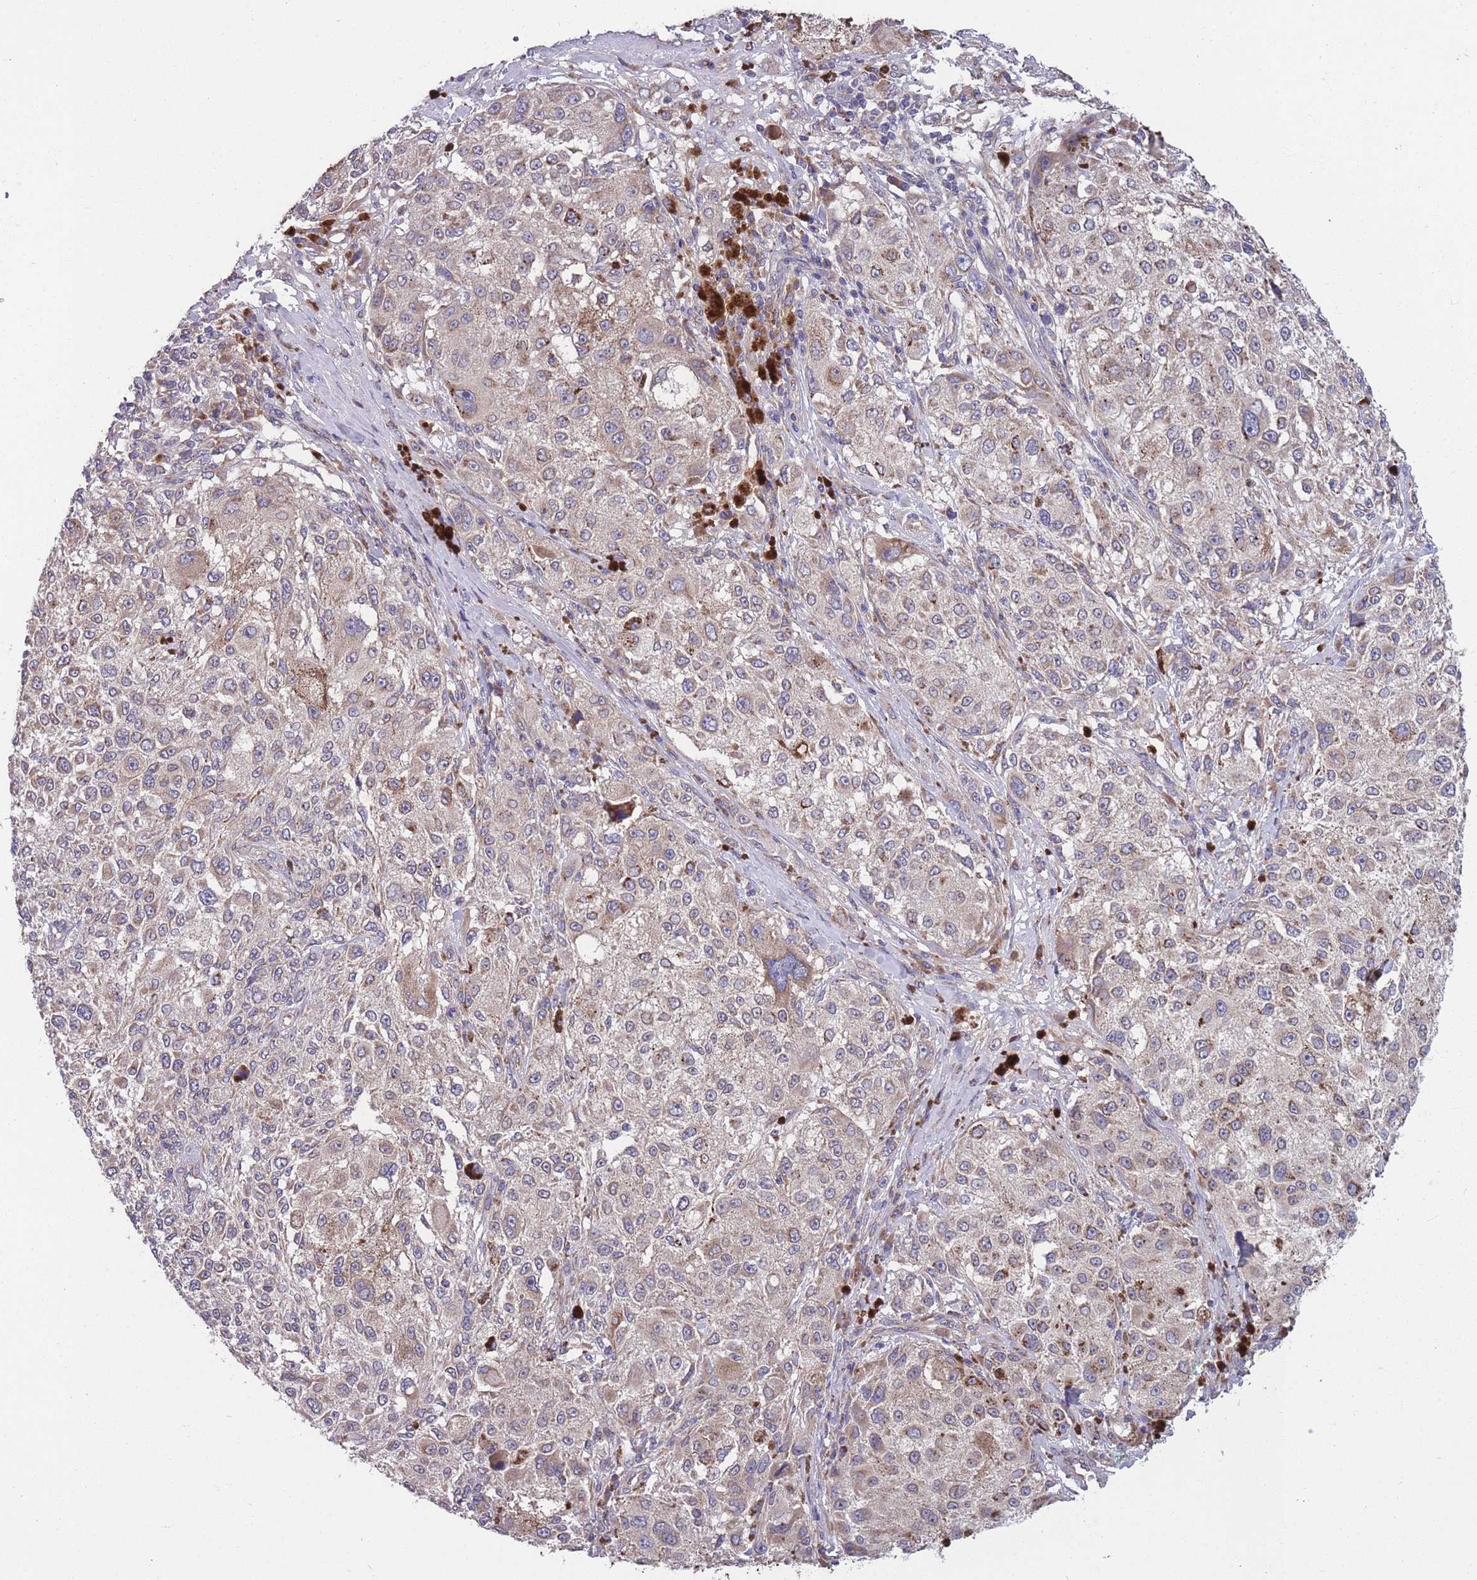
{"staining": {"intensity": "weak", "quantity": "<25%", "location": "cytoplasmic/membranous"}, "tissue": "melanoma", "cell_type": "Tumor cells", "image_type": "cancer", "snomed": [{"axis": "morphology", "description": "Necrosis, NOS"}, {"axis": "morphology", "description": "Malignant melanoma, NOS"}, {"axis": "topography", "description": "Skin"}], "caption": "Malignant melanoma stained for a protein using immunohistochemistry shows no positivity tumor cells.", "gene": "STIM2", "patient": {"sex": "female", "age": 87}}